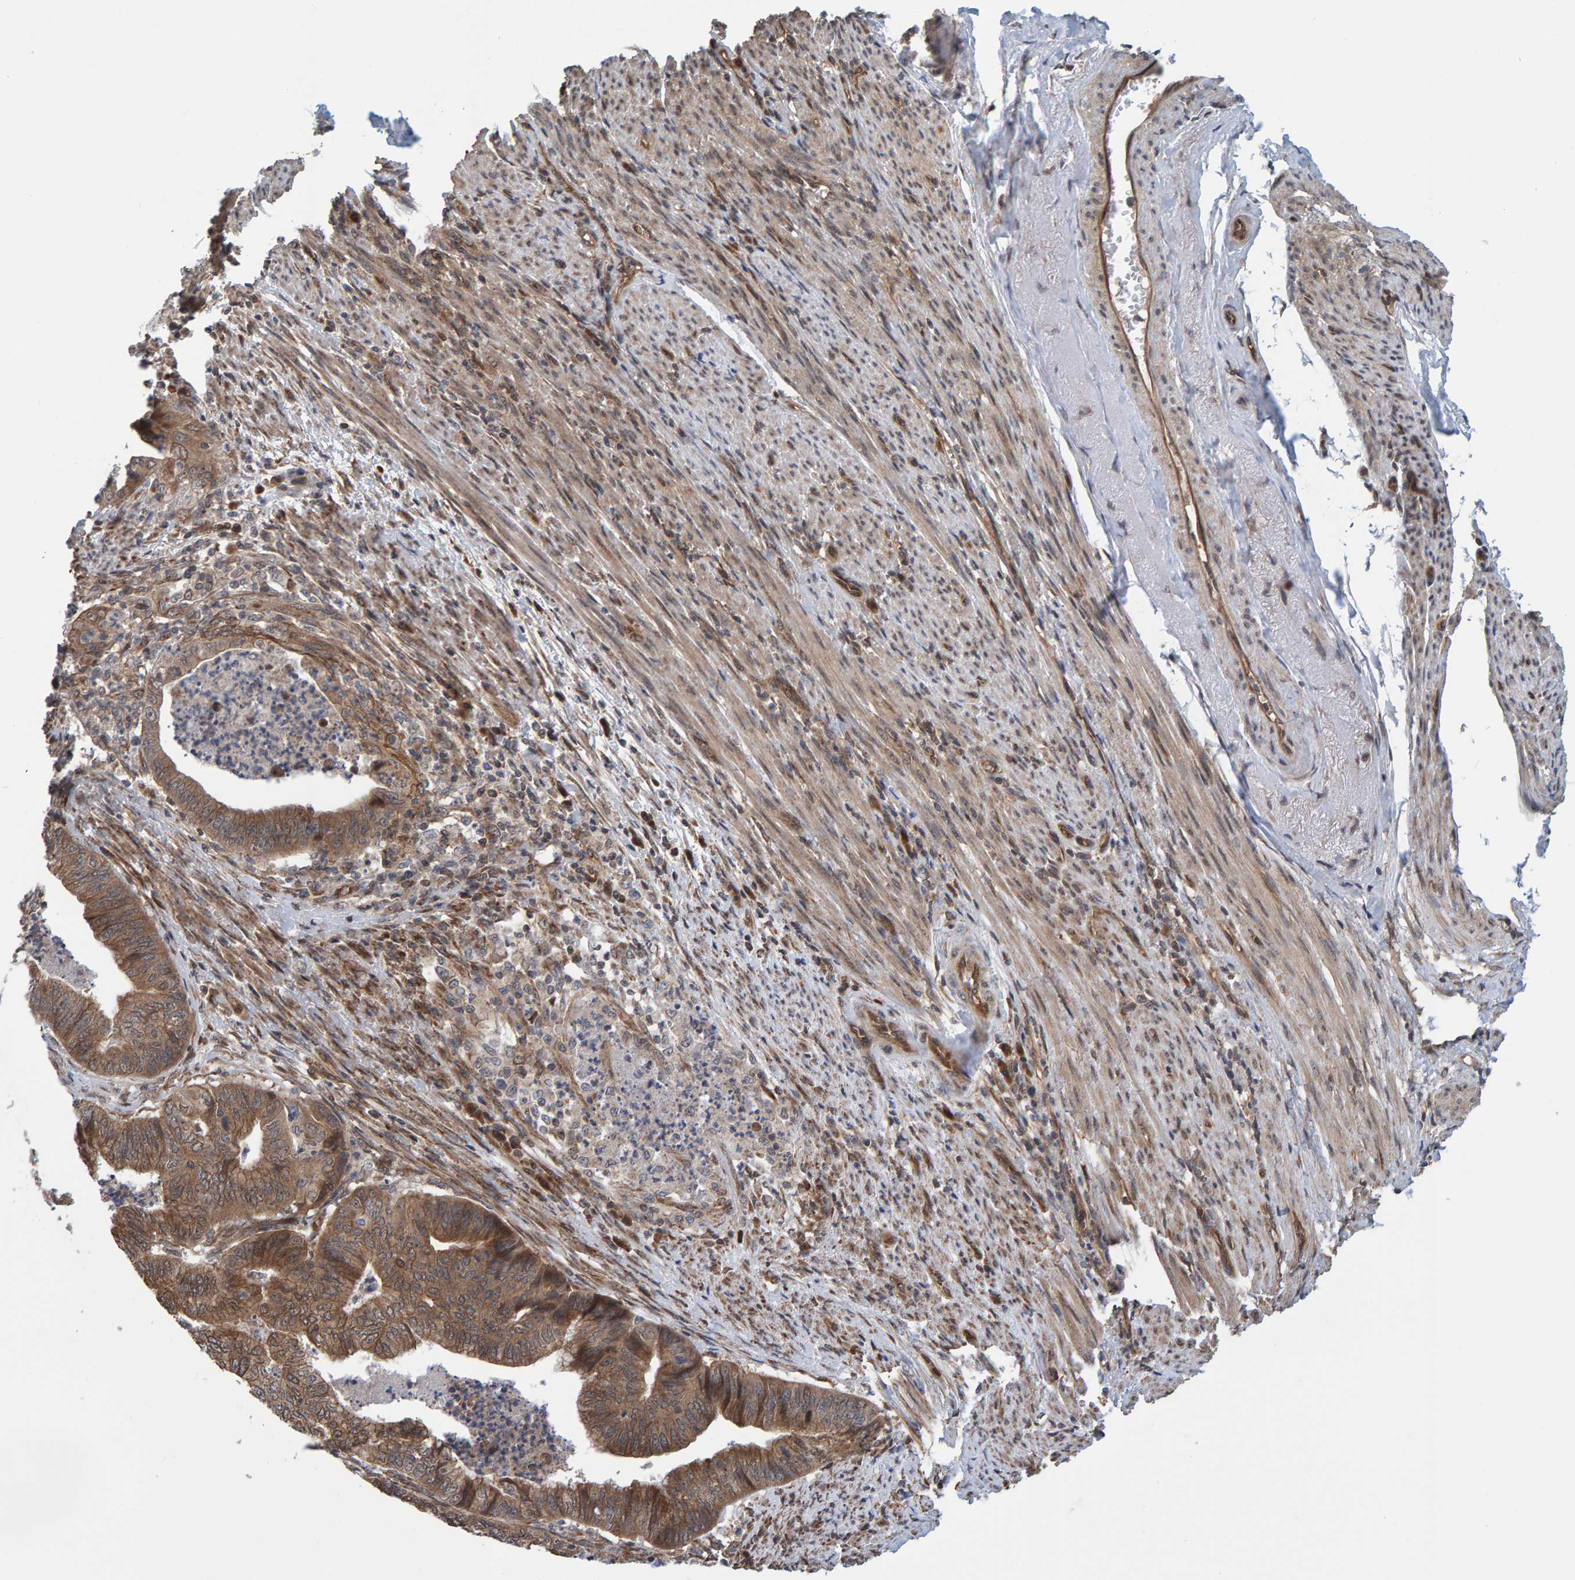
{"staining": {"intensity": "moderate", "quantity": ">75%", "location": "cytoplasmic/membranous"}, "tissue": "endometrial cancer", "cell_type": "Tumor cells", "image_type": "cancer", "snomed": [{"axis": "morphology", "description": "Polyp, NOS"}, {"axis": "morphology", "description": "Adenocarcinoma, NOS"}, {"axis": "morphology", "description": "Adenoma, NOS"}, {"axis": "topography", "description": "Endometrium"}], "caption": "Brown immunohistochemical staining in endometrial cancer (adenoma) demonstrates moderate cytoplasmic/membranous positivity in approximately >75% of tumor cells.", "gene": "SCRN2", "patient": {"sex": "female", "age": 79}}